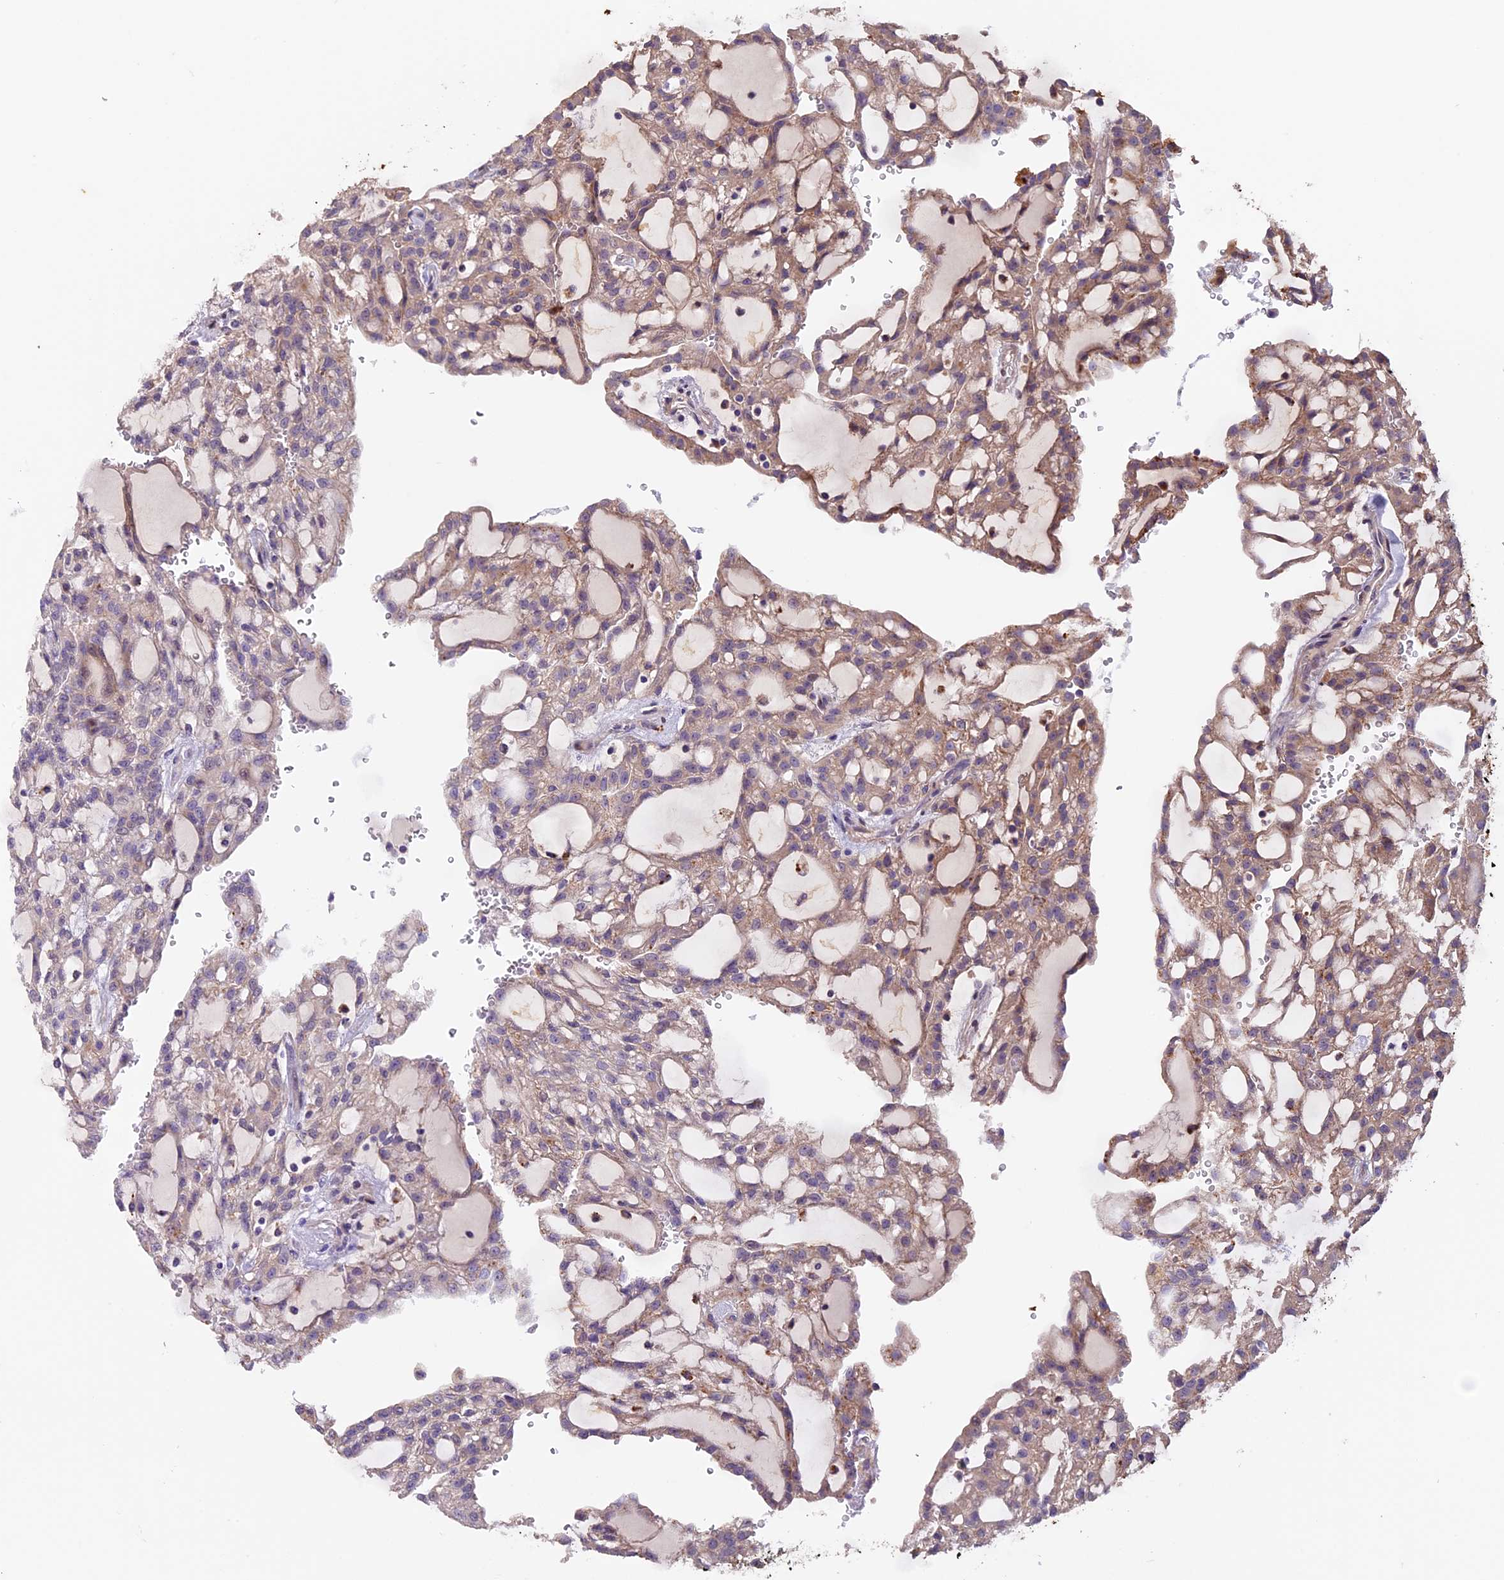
{"staining": {"intensity": "weak", "quantity": ">75%", "location": "cytoplasmic/membranous"}, "tissue": "renal cancer", "cell_type": "Tumor cells", "image_type": "cancer", "snomed": [{"axis": "morphology", "description": "Adenocarcinoma, NOS"}, {"axis": "topography", "description": "Kidney"}], "caption": "IHC (DAB) staining of renal cancer reveals weak cytoplasmic/membranous protein positivity in approximately >75% of tumor cells.", "gene": "NCK2", "patient": {"sex": "male", "age": 63}}